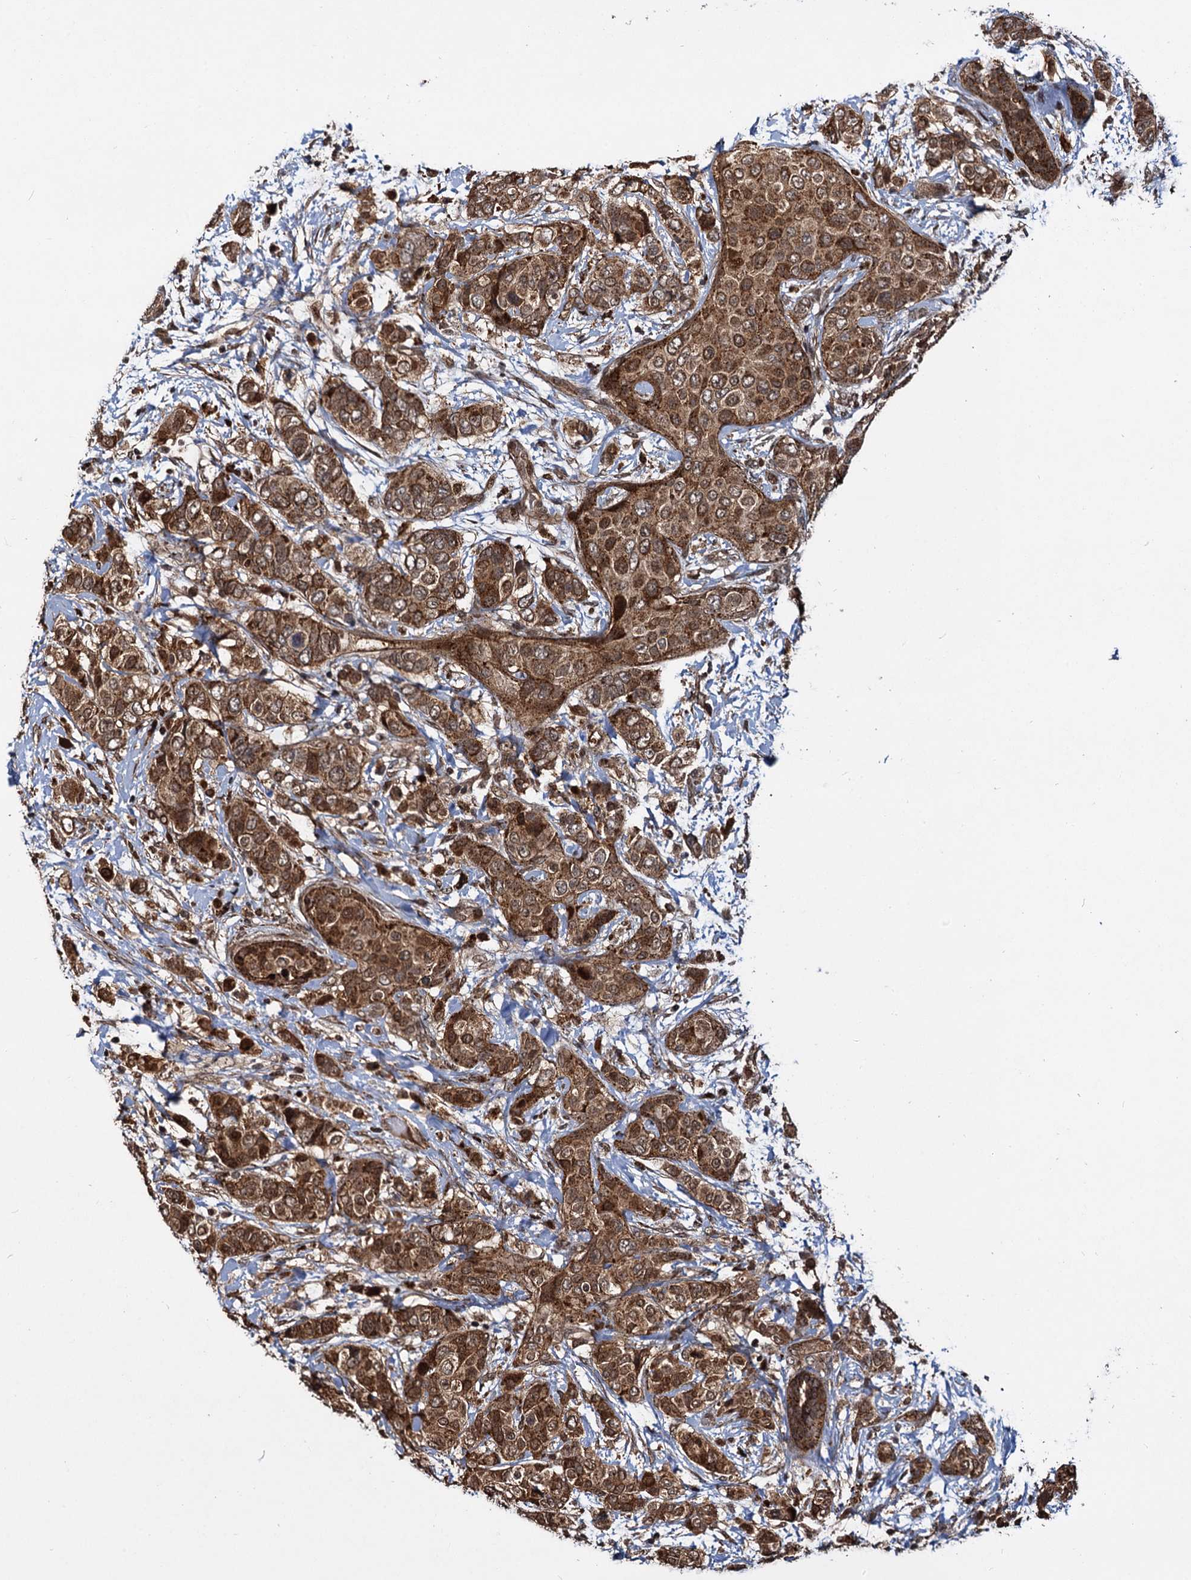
{"staining": {"intensity": "moderate", "quantity": ">75%", "location": "cytoplasmic/membranous,nuclear"}, "tissue": "breast cancer", "cell_type": "Tumor cells", "image_type": "cancer", "snomed": [{"axis": "morphology", "description": "Lobular carcinoma"}, {"axis": "topography", "description": "Breast"}], "caption": "High-magnification brightfield microscopy of lobular carcinoma (breast) stained with DAB (3,3'-diaminobenzidine) (brown) and counterstained with hematoxylin (blue). tumor cells exhibit moderate cytoplasmic/membranous and nuclear expression is present in approximately>75% of cells. (DAB IHC with brightfield microscopy, high magnification).", "gene": "CEP192", "patient": {"sex": "female", "age": 51}}